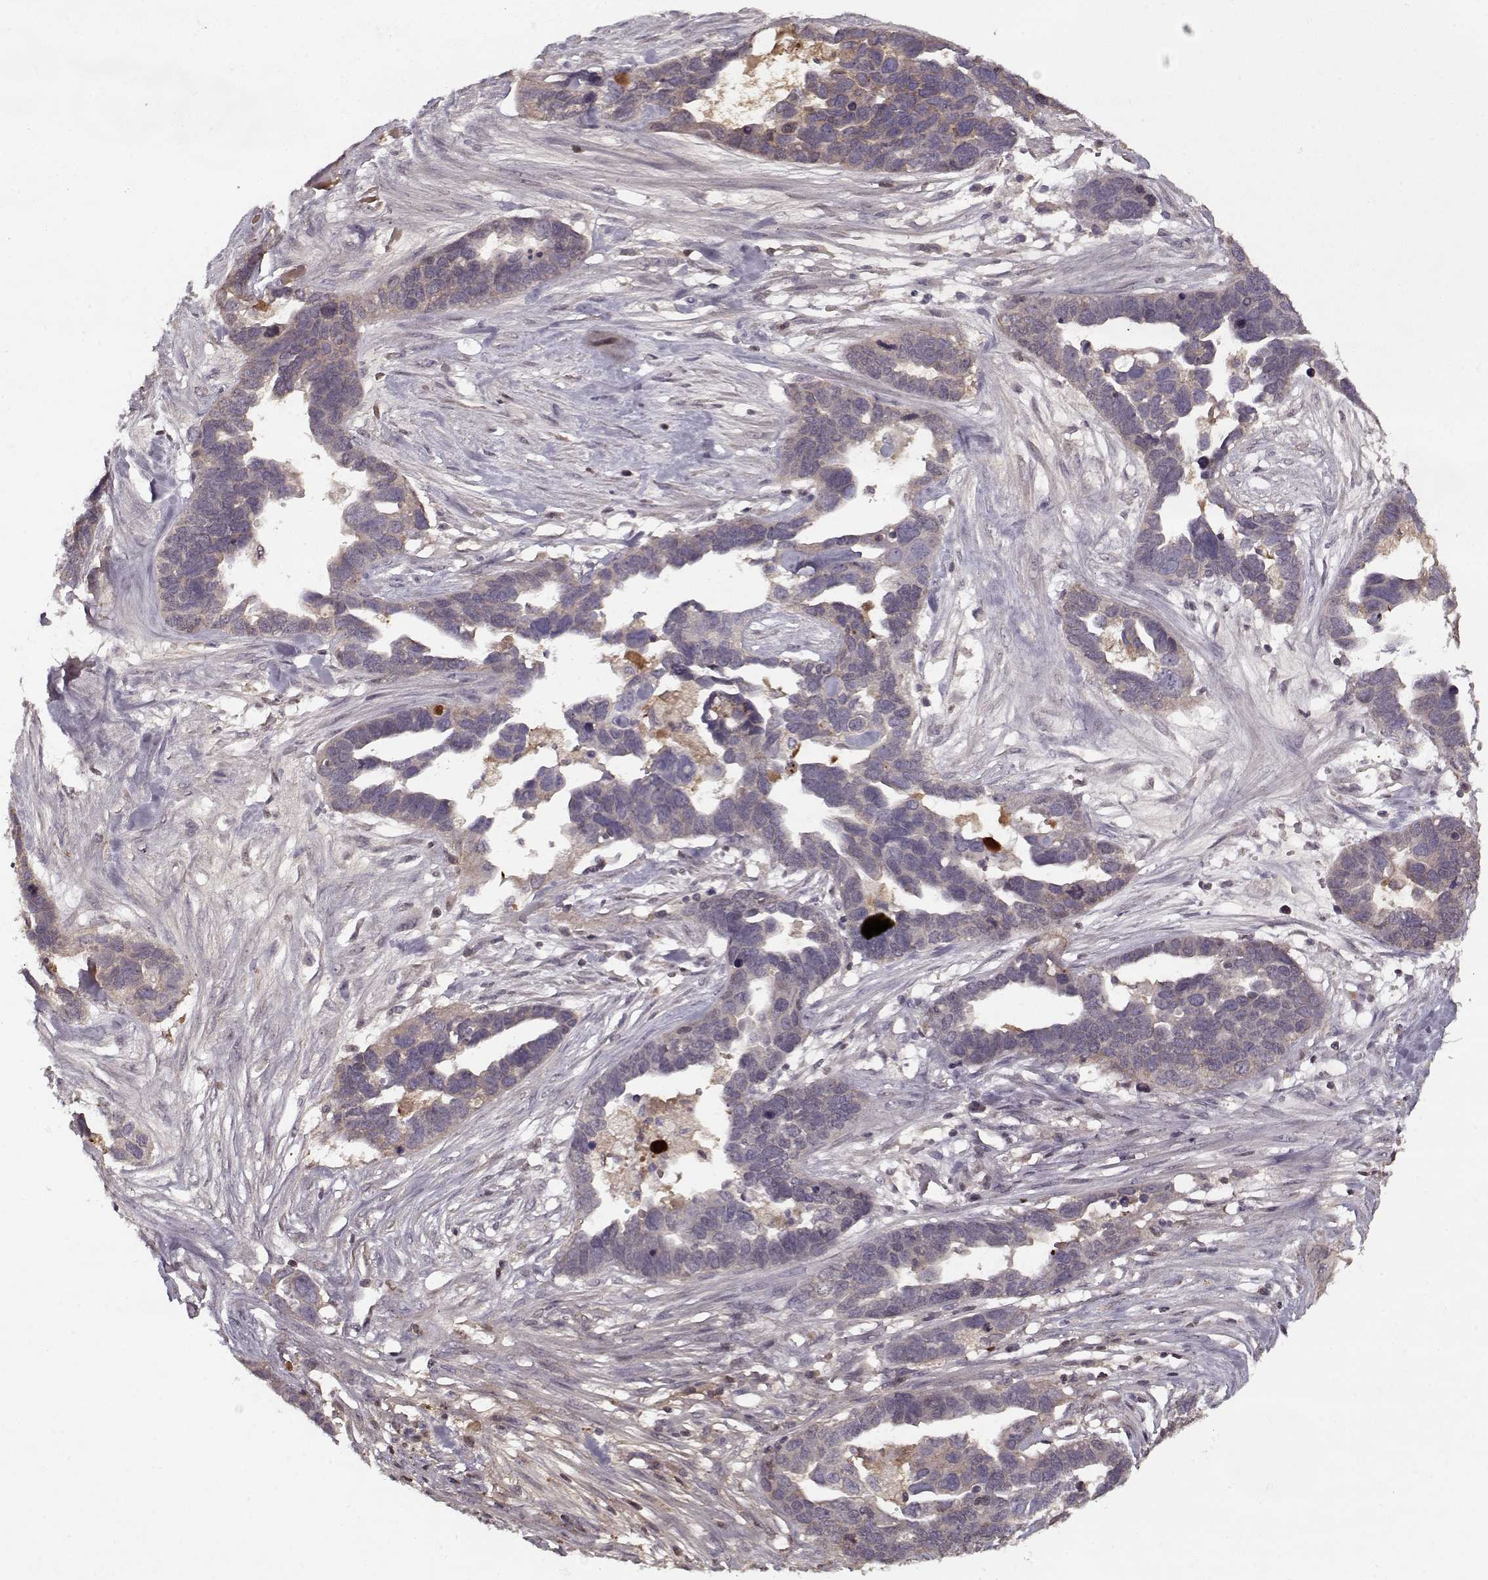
{"staining": {"intensity": "negative", "quantity": "none", "location": "none"}, "tissue": "ovarian cancer", "cell_type": "Tumor cells", "image_type": "cancer", "snomed": [{"axis": "morphology", "description": "Cystadenocarcinoma, serous, NOS"}, {"axis": "topography", "description": "Ovary"}], "caption": "Tumor cells are negative for brown protein staining in ovarian serous cystadenocarcinoma.", "gene": "AFM", "patient": {"sex": "female", "age": 54}}